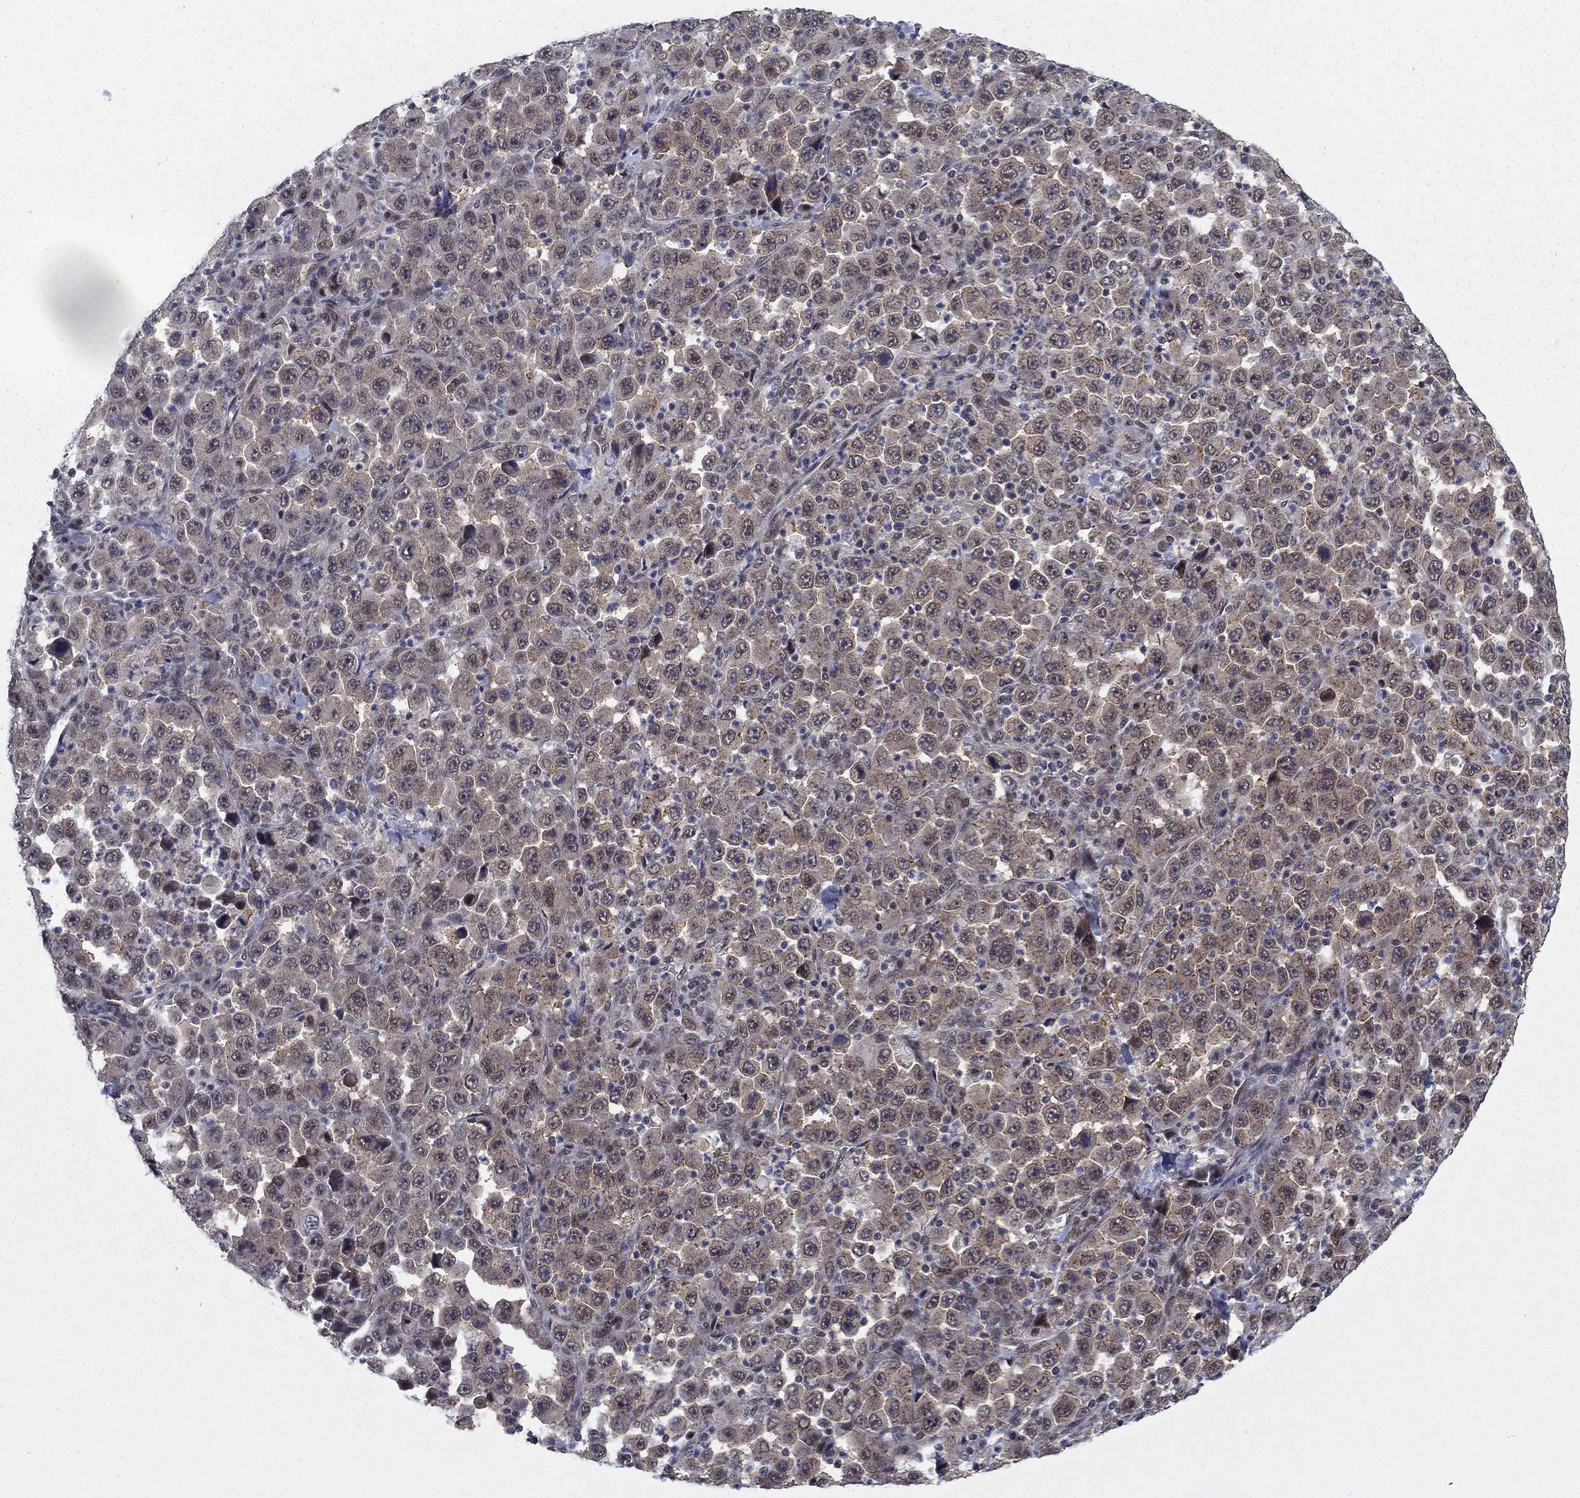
{"staining": {"intensity": "moderate", "quantity": "25%-75%", "location": "cytoplasmic/membranous"}, "tissue": "stomach cancer", "cell_type": "Tumor cells", "image_type": "cancer", "snomed": [{"axis": "morphology", "description": "Normal tissue, NOS"}, {"axis": "morphology", "description": "Adenocarcinoma, NOS"}, {"axis": "topography", "description": "Stomach, upper"}, {"axis": "topography", "description": "Stomach"}], "caption": "Immunohistochemical staining of stomach cancer reveals medium levels of moderate cytoplasmic/membranous protein expression in about 25%-75% of tumor cells. (brown staining indicates protein expression, while blue staining denotes nuclei).", "gene": "PSMC1", "patient": {"sex": "male", "age": 59}}